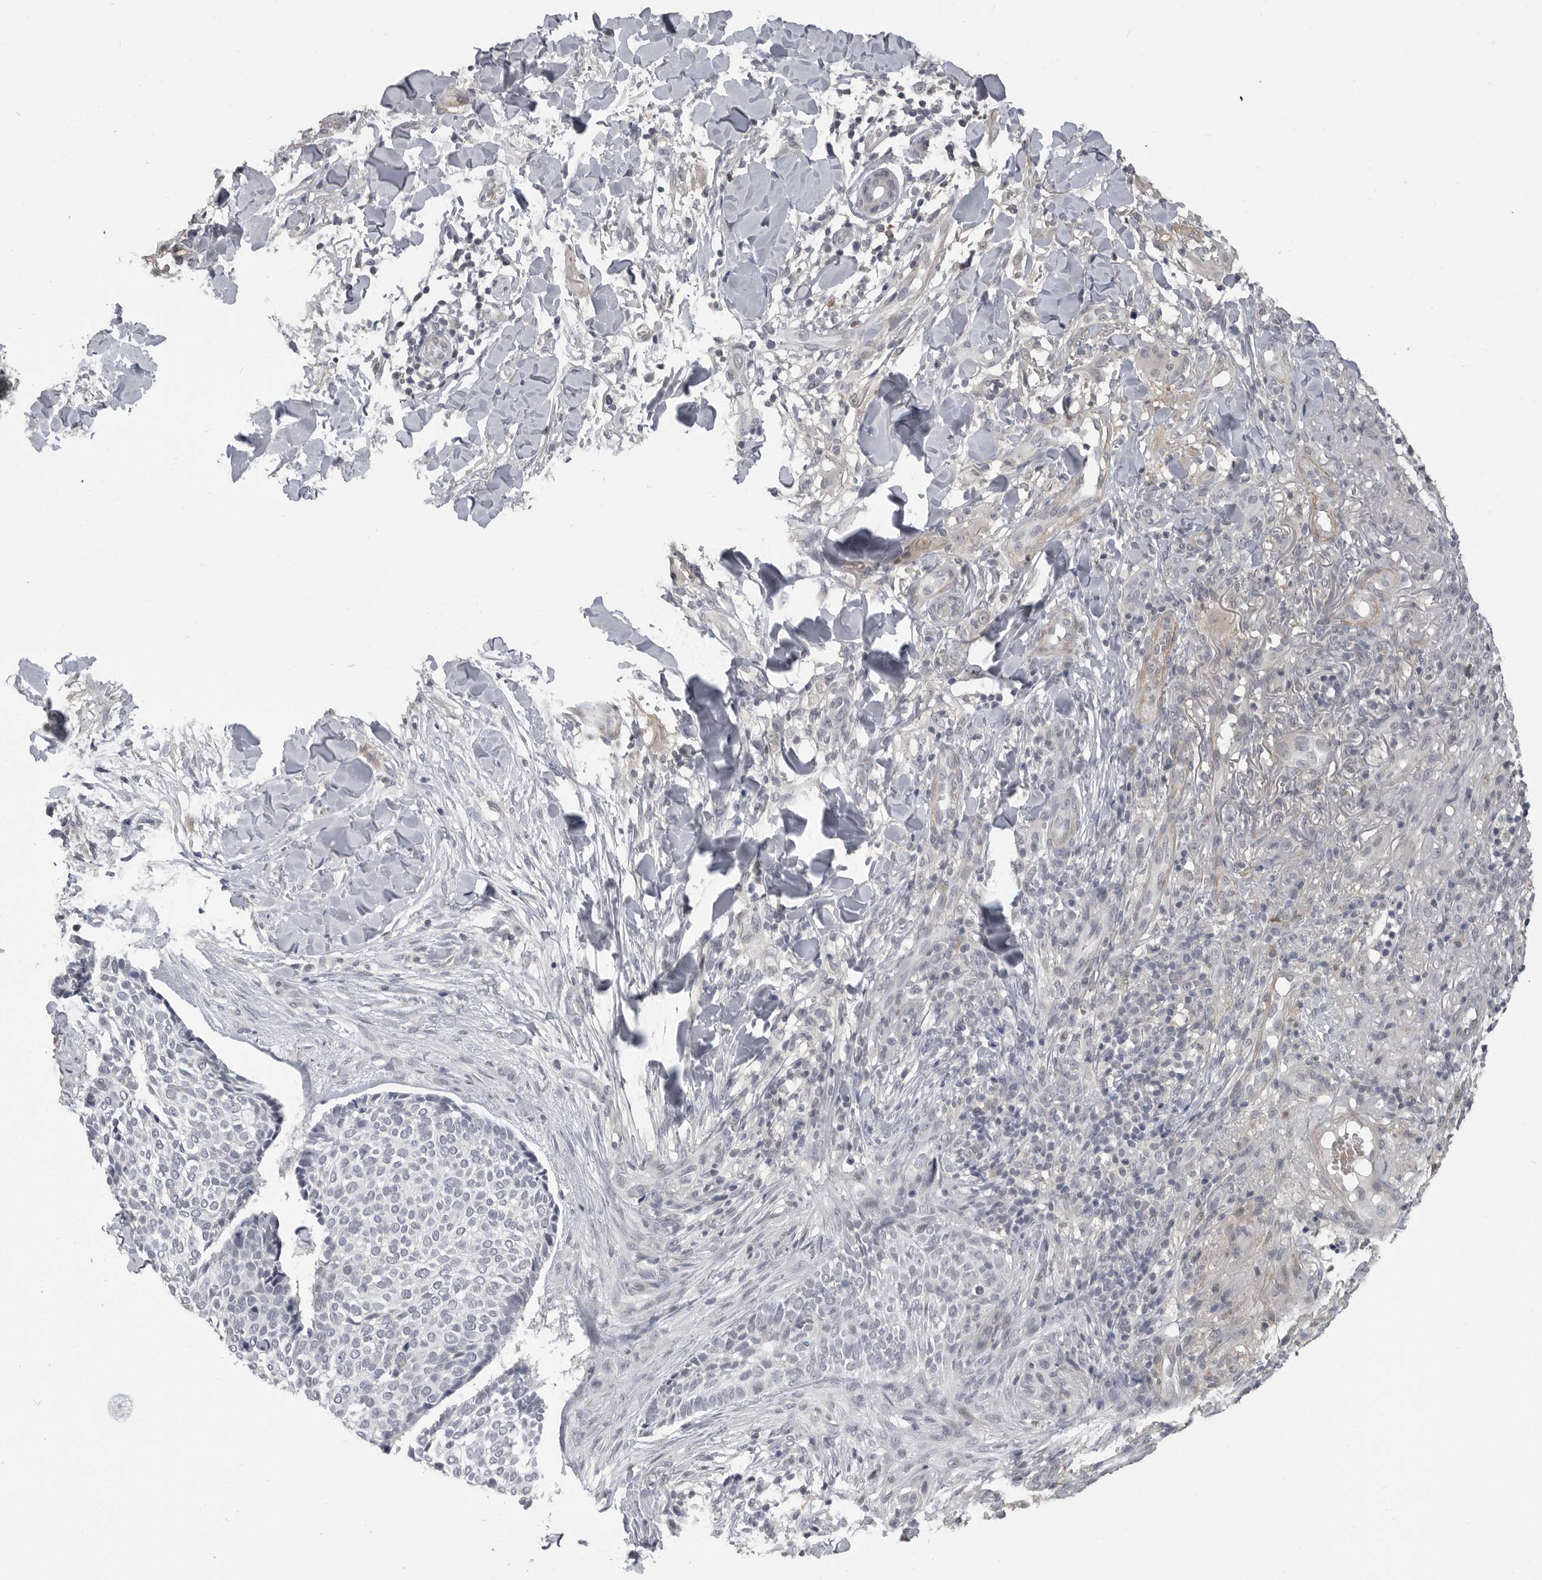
{"staining": {"intensity": "negative", "quantity": "none", "location": "none"}, "tissue": "skin cancer", "cell_type": "Tumor cells", "image_type": "cancer", "snomed": [{"axis": "morphology", "description": "Normal tissue, NOS"}, {"axis": "morphology", "description": "Basal cell carcinoma"}, {"axis": "topography", "description": "Skin"}], "caption": "Immunohistochemistry histopathology image of skin cancer (basal cell carcinoma) stained for a protein (brown), which exhibits no expression in tumor cells.", "gene": "PLEKHF1", "patient": {"sex": "male", "age": 67}}